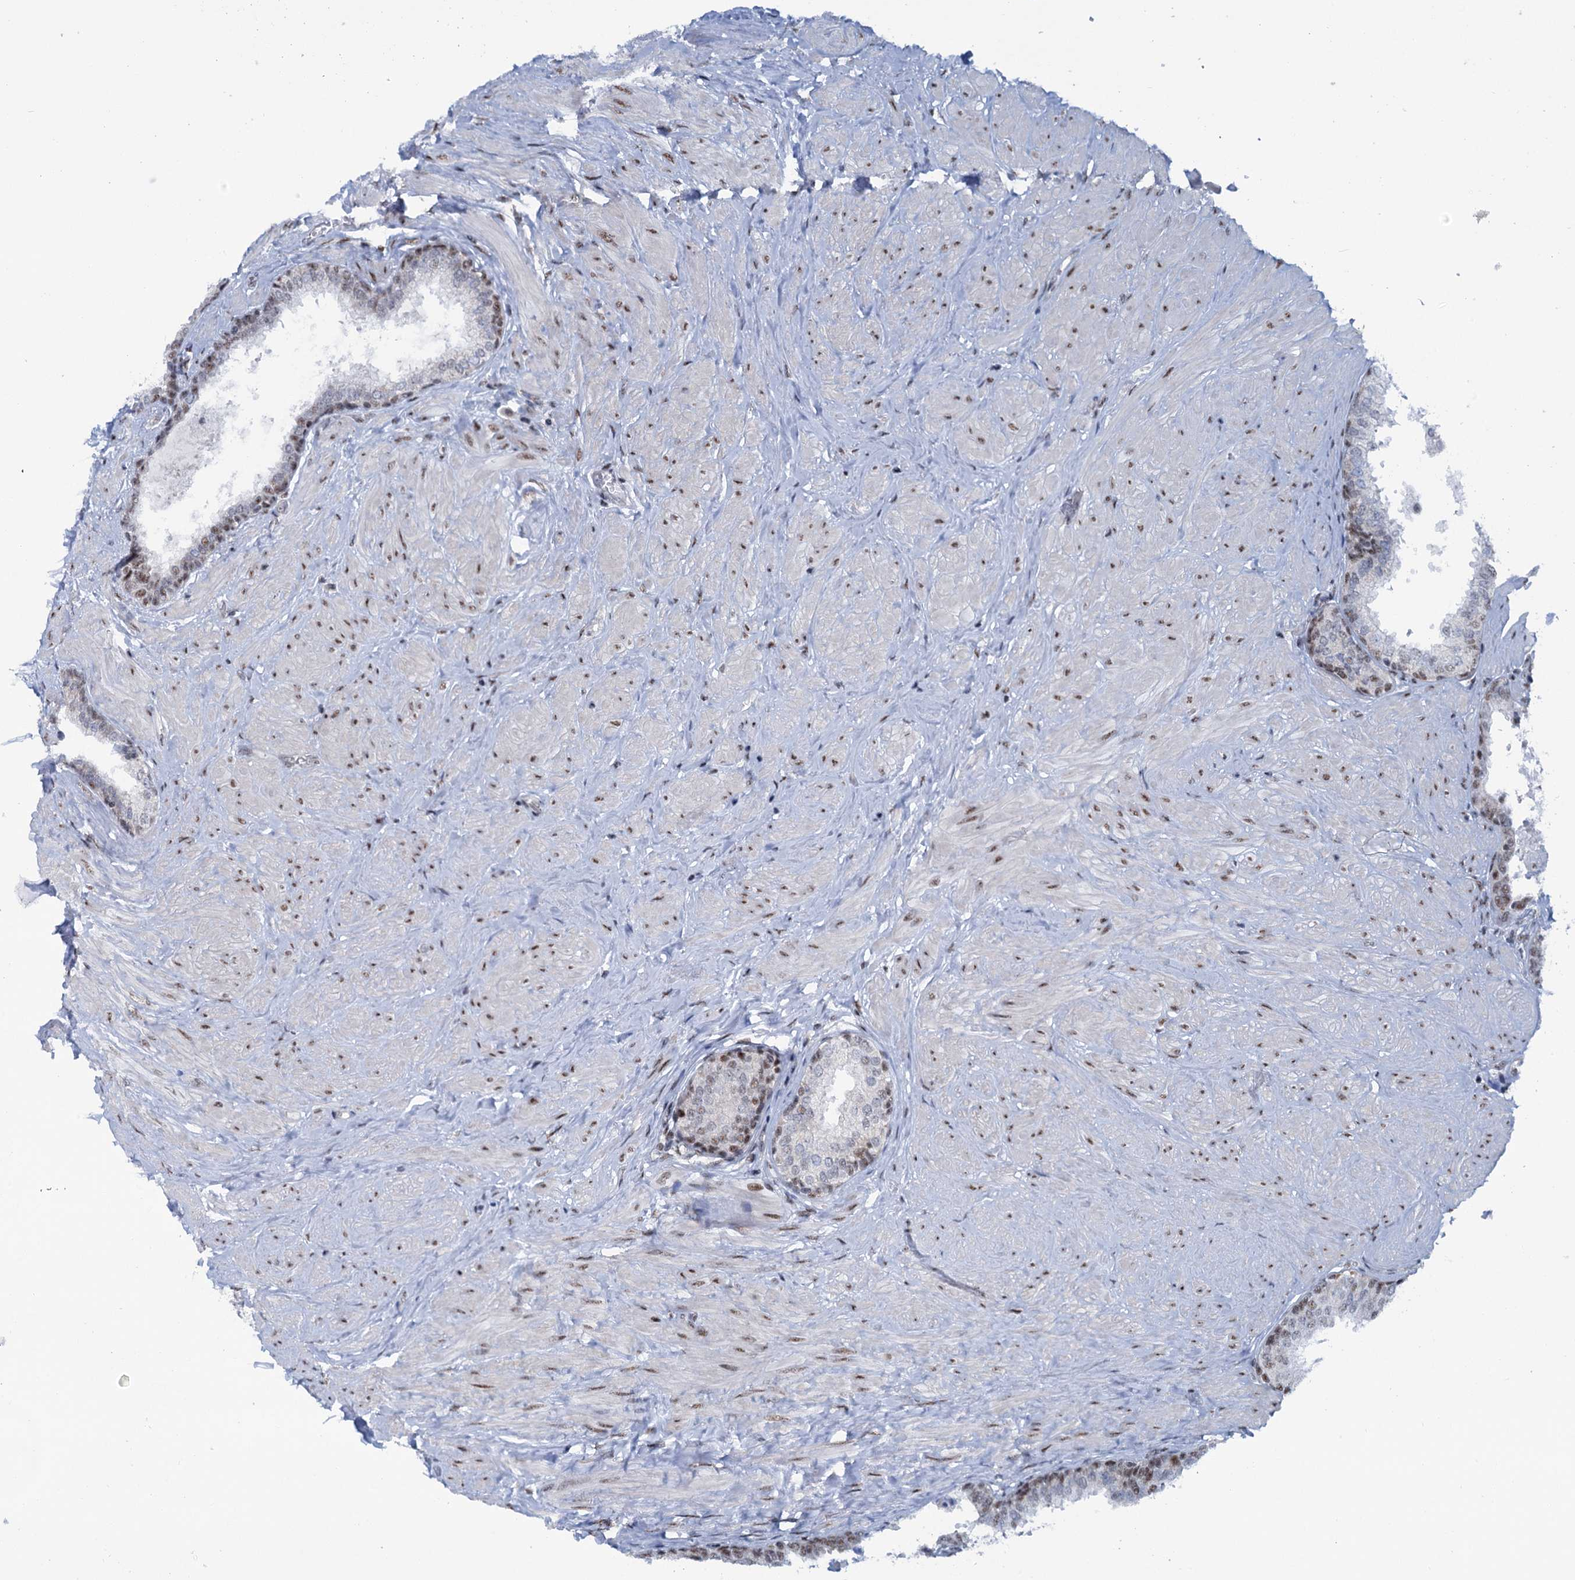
{"staining": {"intensity": "moderate", "quantity": "25%-75%", "location": "nuclear"}, "tissue": "prostate", "cell_type": "Glandular cells", "image_type": "normal", "snomed": [{"axis": "morphology", "description": "Normal tissue, NOS"}, {"axis": "topography", "description": "Prostate"}], "caption": "Protein analysis of benign prostate displays moderate nuclear expression in approximately 25%-75% of glandular cells. (Stains: DAB (3,3'-diaminobenzidine) in brown, nuclei in blue, Microscopy: brightfield microscopy at high magnification).", "gene": "SREK1", "patient": {"sex": "male", "age": 48}}